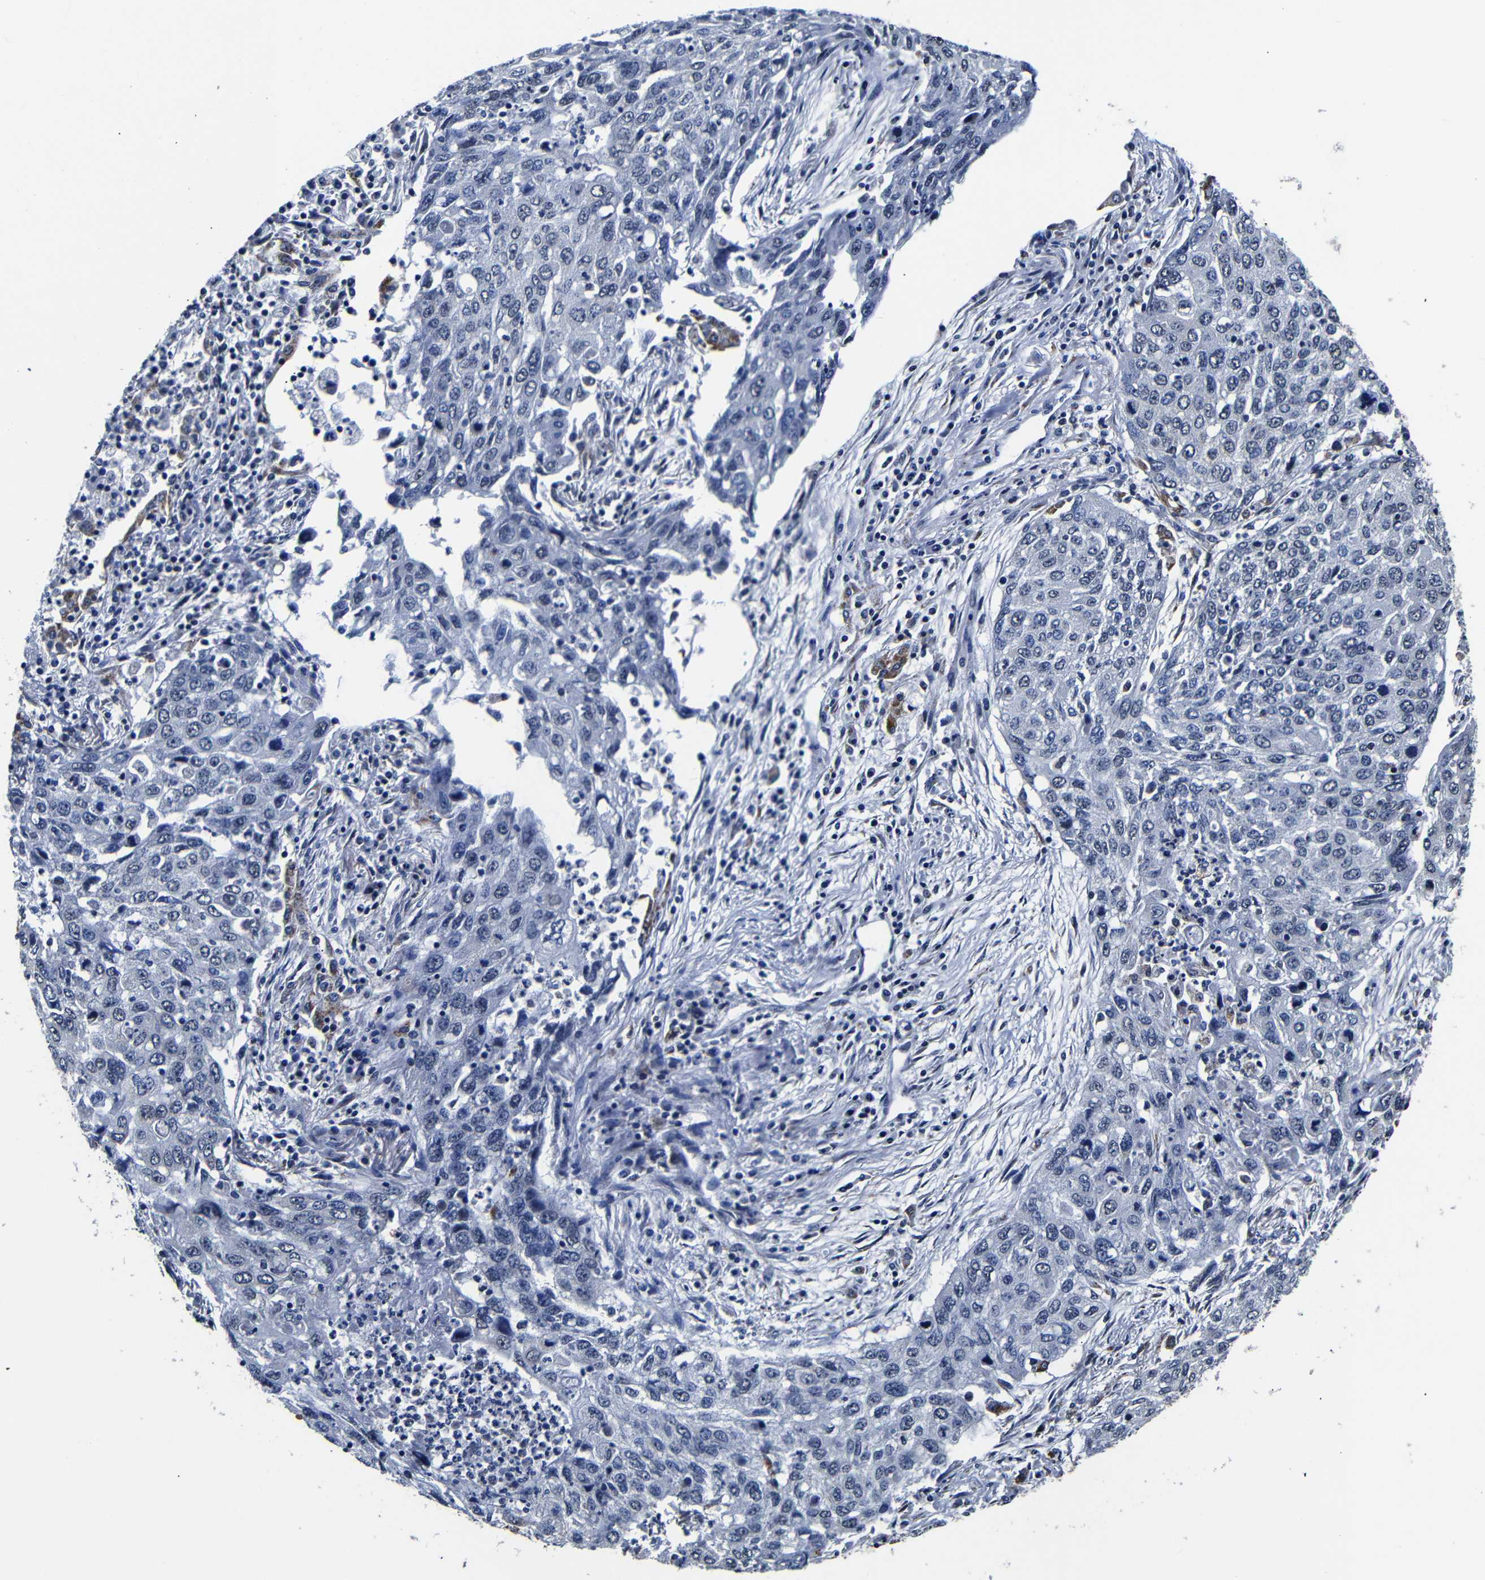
{"staining": {"intensity": "negative", "quantity": "none", "location": "none"}, "tissue": "lung cancer", "cell_type": "Tumor cells", "image_type": "cancer", "snomed": [{"axis": "morphology", "description": "Squamous cell carcinoma, NOS"}, {"axis": "topography", "description": "Lung"}], "caption": "There is no significant positivity in tumor cells of lung squamous cell carcinoma.", "gene": "DEPP1", "patient": {"sex": "female", "age": 63}}